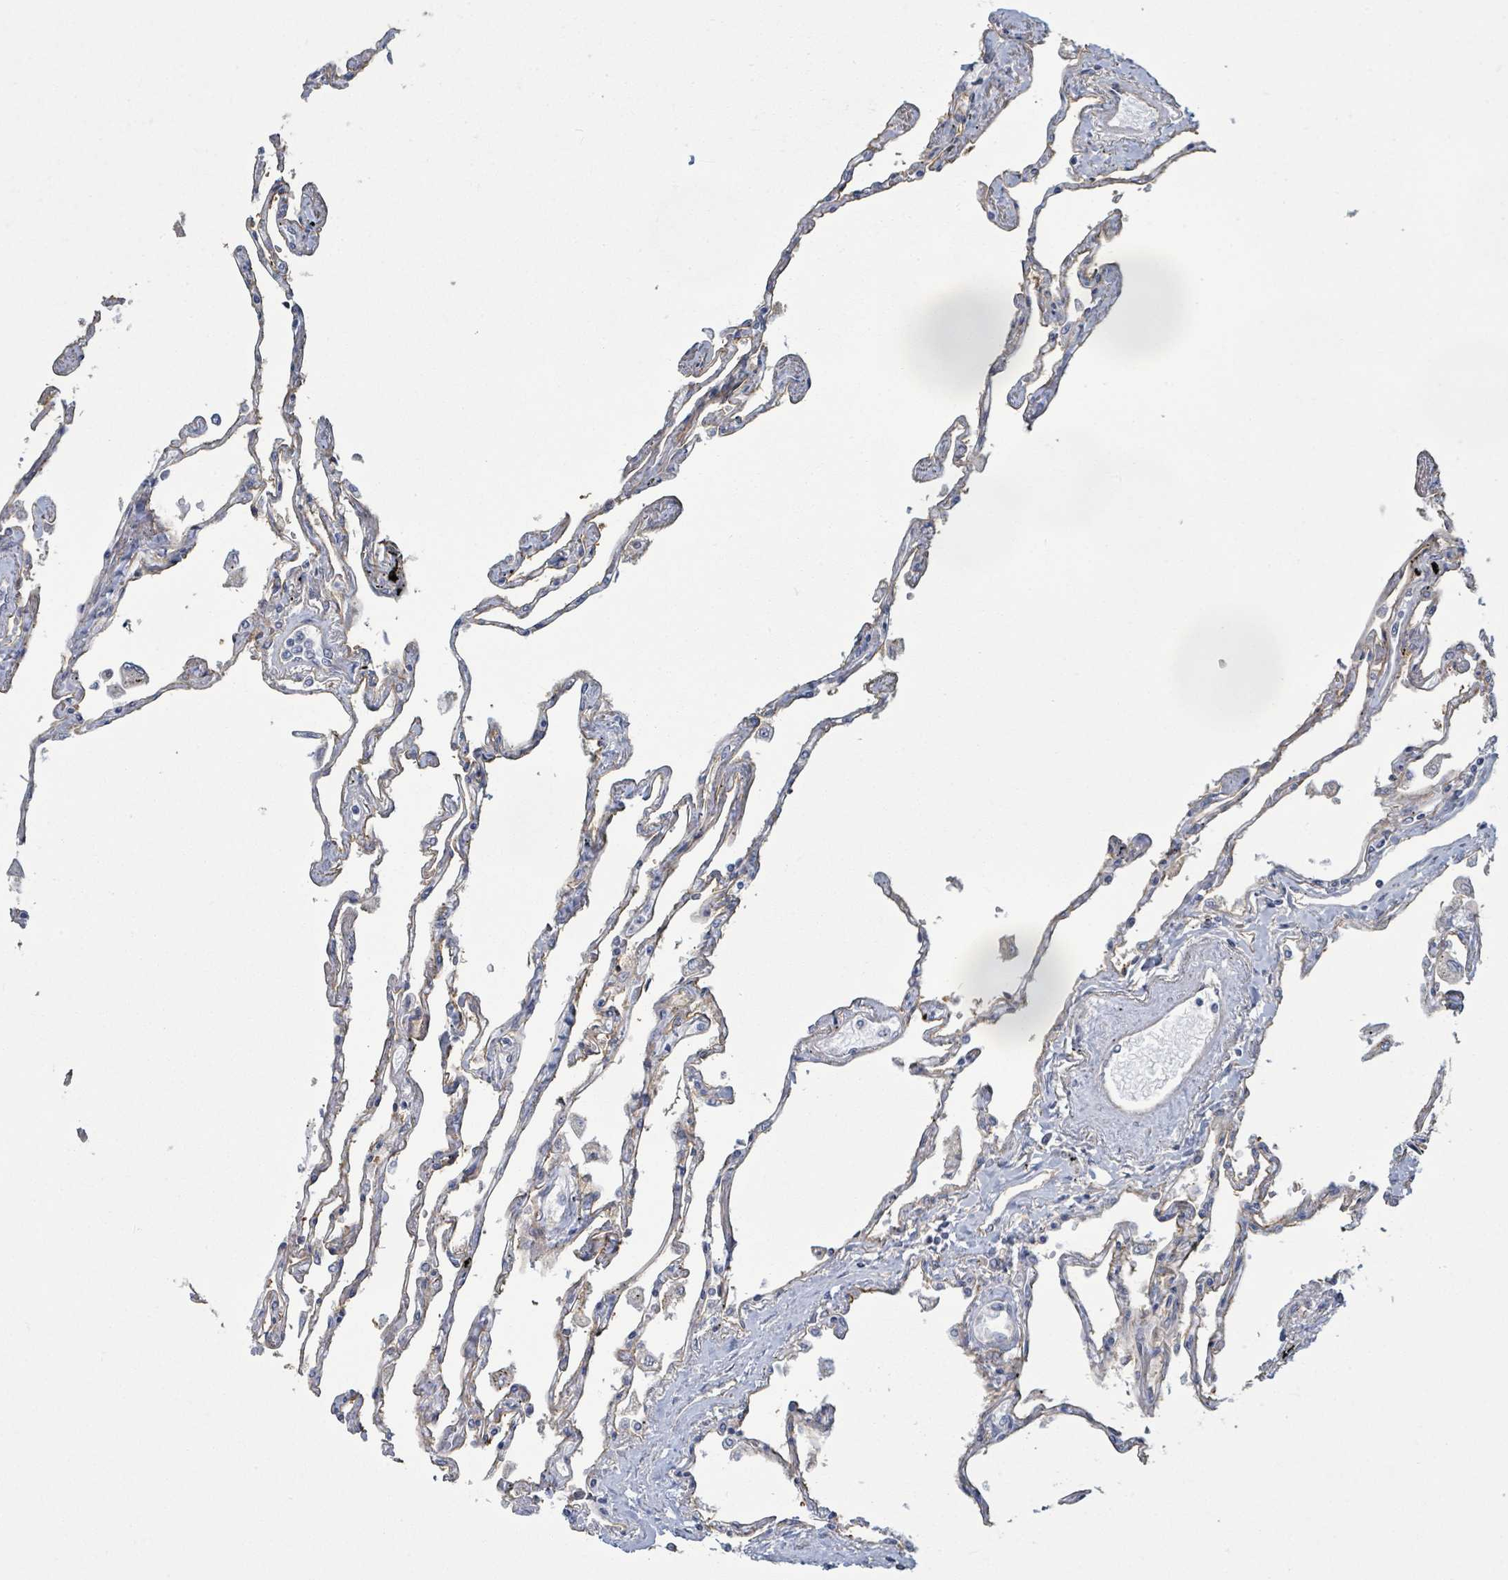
{"staining": {"intensity": "negative", "quantity": "none", "location": "none"}, "tissue": "lung", "cell_type": "Alveolar cells", "image_type": "normal", "snomed": [{"axis": "morphology", "description": "Normal tissue, NOS"}, {"axis": "topography", "description": "Lung"}], "caption": "Human lung stained for a protein using IHC displays no expression in alveolar cells.", "gene": "COL13A1", "patient": {"sex": "female", "age": 67}}